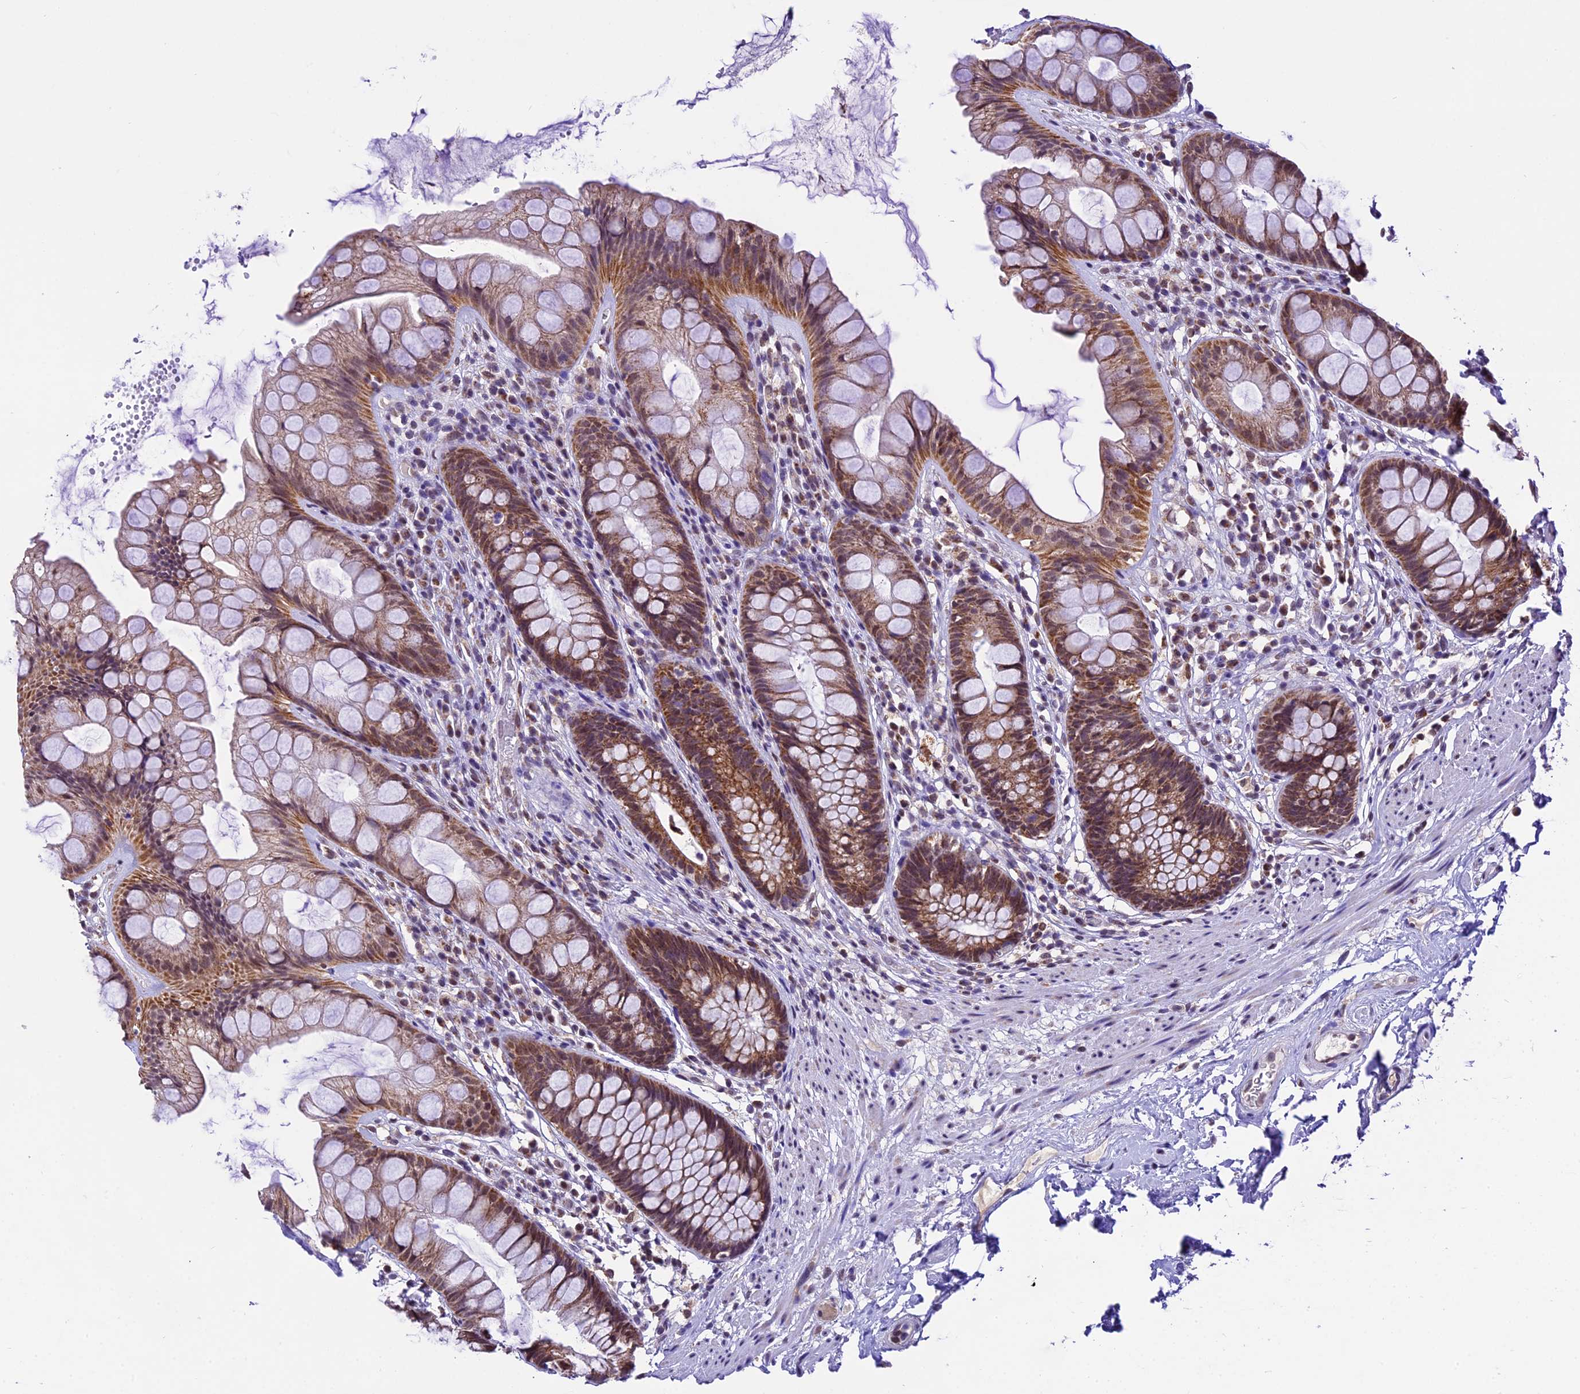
{"staining": {"intensity": "moderate", "quantity": ">75%", "location": "cytoplasmic/membranous,nuclear"}, "tissue": "rectum", "cell_type": "Glandular cells", "image_type": "normal", "snomed": [{"axis": "morphology", "description": "Normal tissue, NOS"}, {"axis": "topography", "description": "Rectum"}], "caption": "Unremarkable rectum displays moderate cytoplasmic/membranous,nuclear positivity in approximately >75% of glandular cells, visualized by immunohistochemistry.", "gene": "CARS2", "patient": {"sex": "male", "age": 74}}